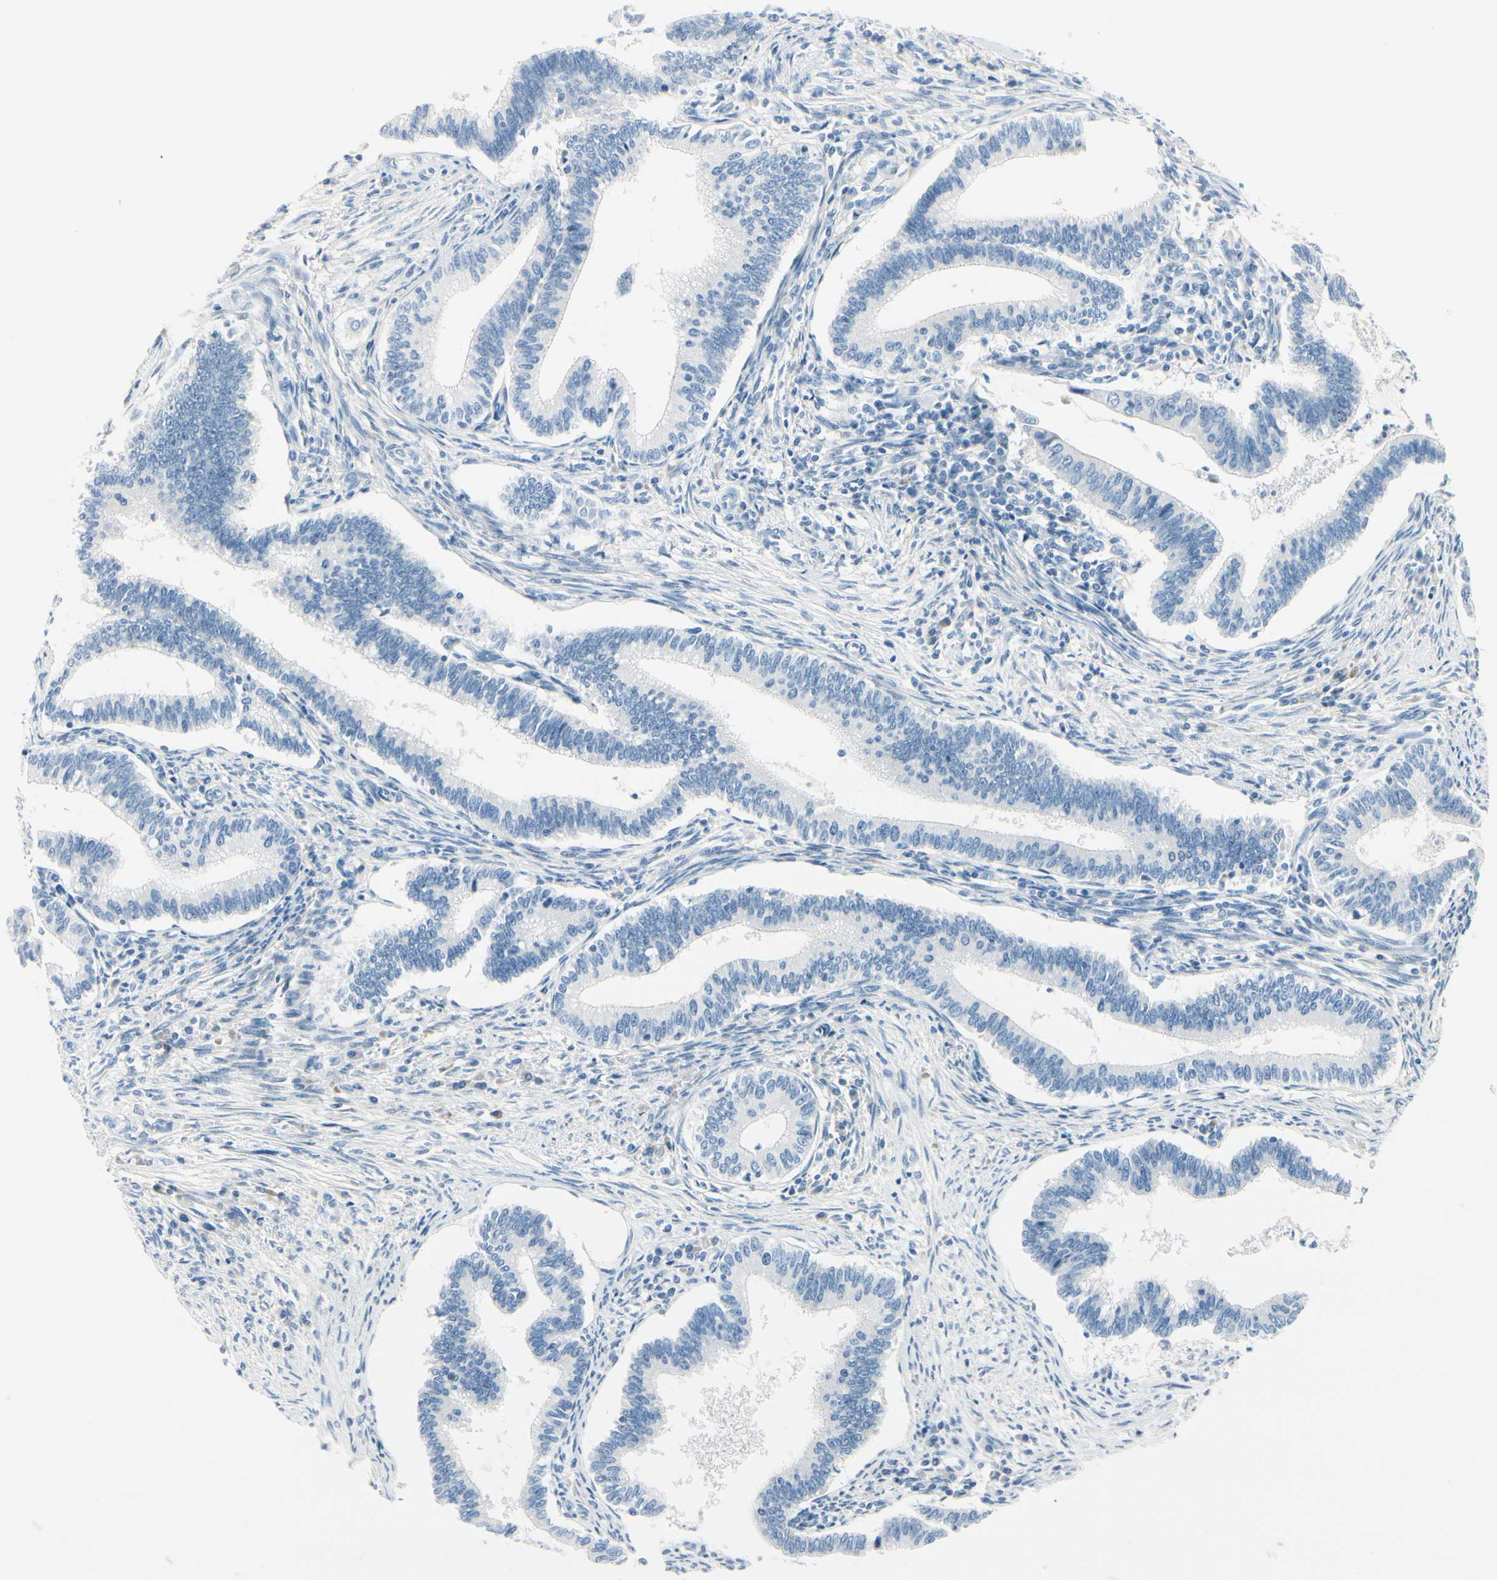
{"staining": {"intensity": "negative", "quantity": "none", "location": "none"}, "tissue": "cervical cancer", "cell_type": "Tumor cells", "image_type": "cancer", "snomed": [{"axis": "morphology", "description": "Adenocarcinoma, NOS"}, {"axis": "topography", "description": "Cervix"}], "caption": "Cervical adenocarcinoma was stained to show a protein in brown. There is no significant expression in tumor cells.", "gene": "PEBP1", "patient": {"sex": "female", "age": 36}}